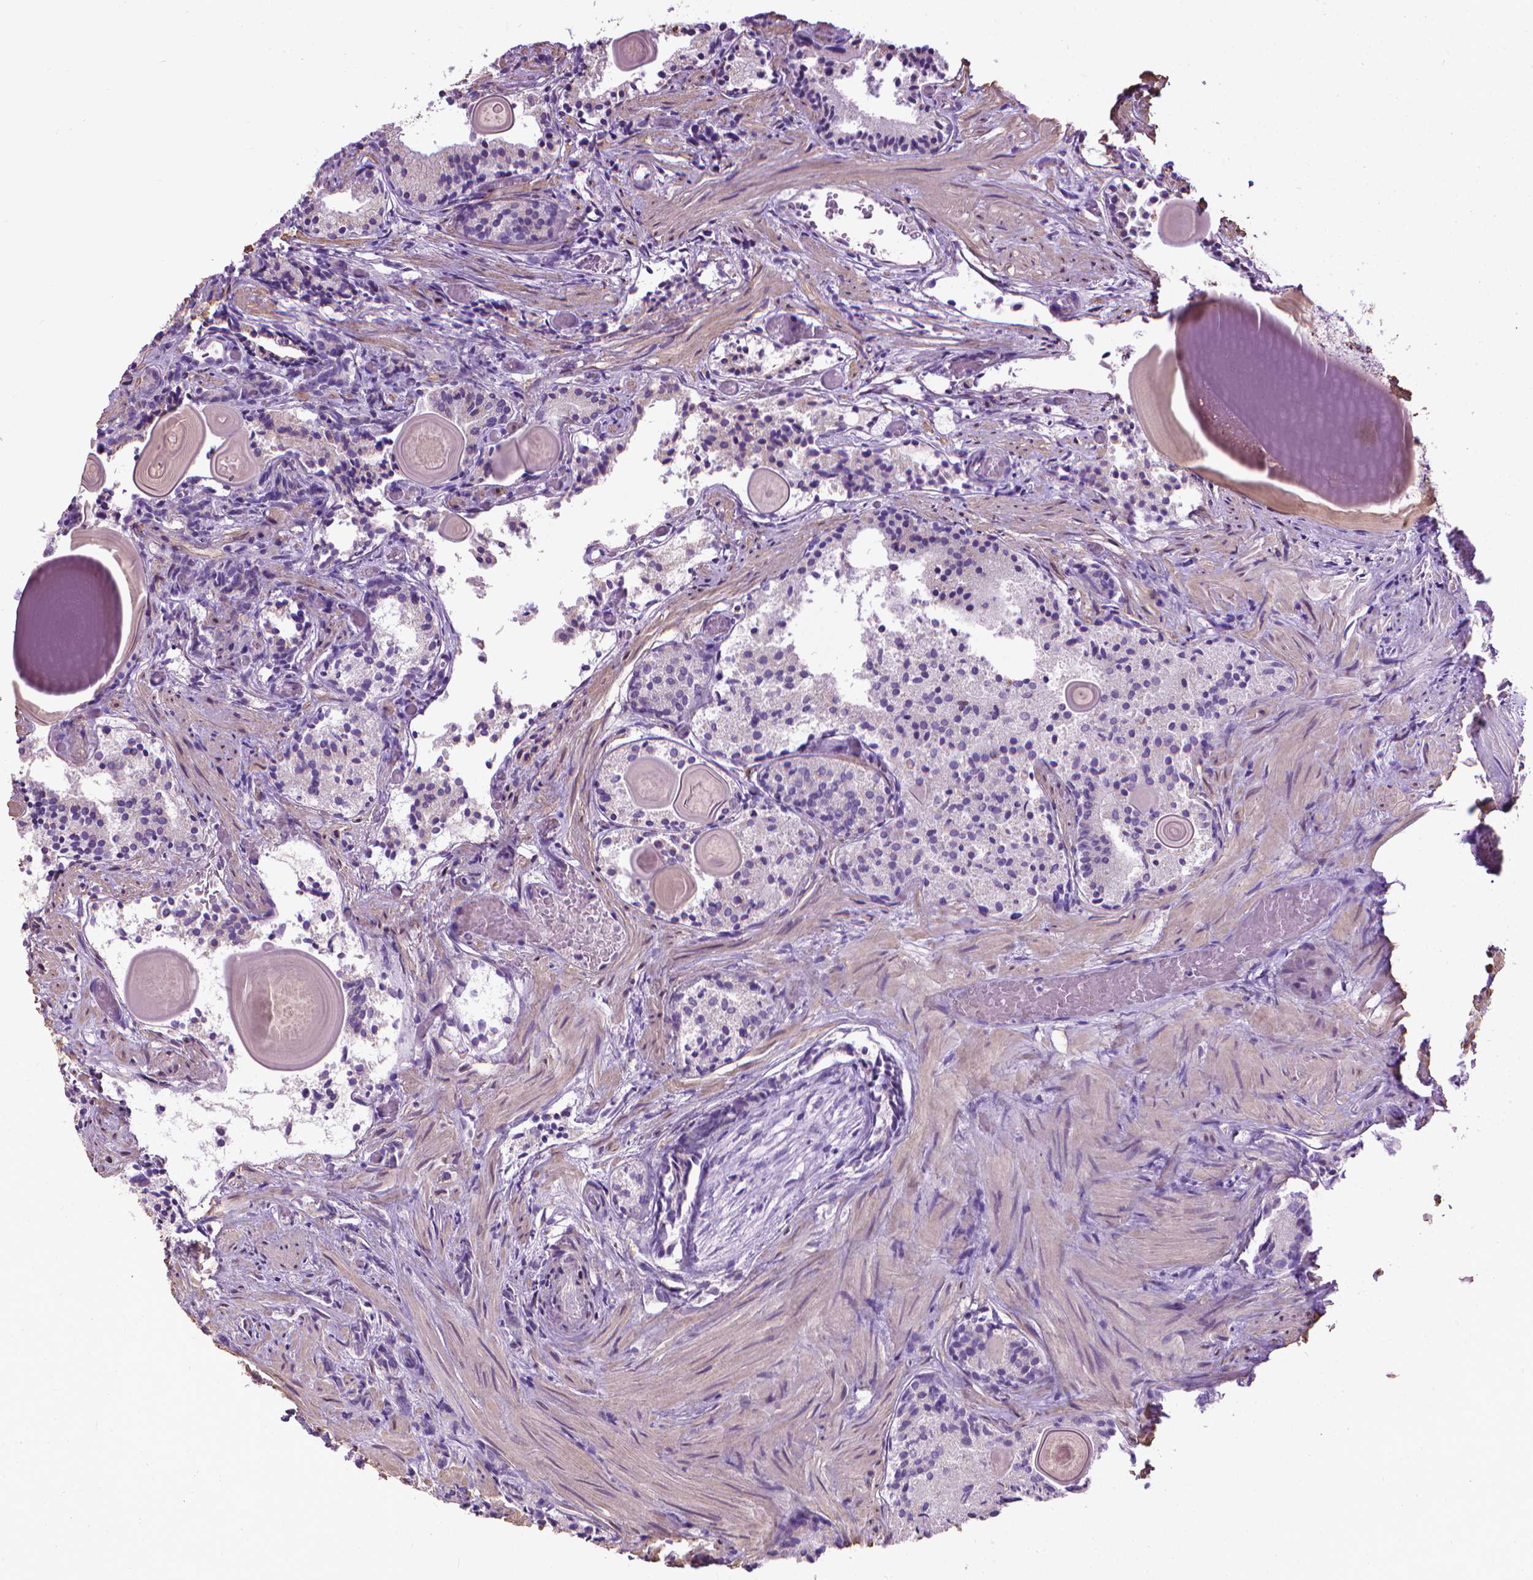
{"staining": {"intensity": "negative", "quantity": "none", "location": "none"}, "tissue": "prostate cancer", "cell_type": "Tumor cells", "image_type": "cancer", "snomed": [{"axis": "morphology", "description": "Adenocarcinoma, High grade"}, {"axis": "topography", "description": "Prostate"}], "caption": "A histopathology image of human prostate adenocarcinoma (high-grade) is negative for staining in tumor cells.", "gene": "AQP10", "patient": {"sex": "male", "age": 90}}